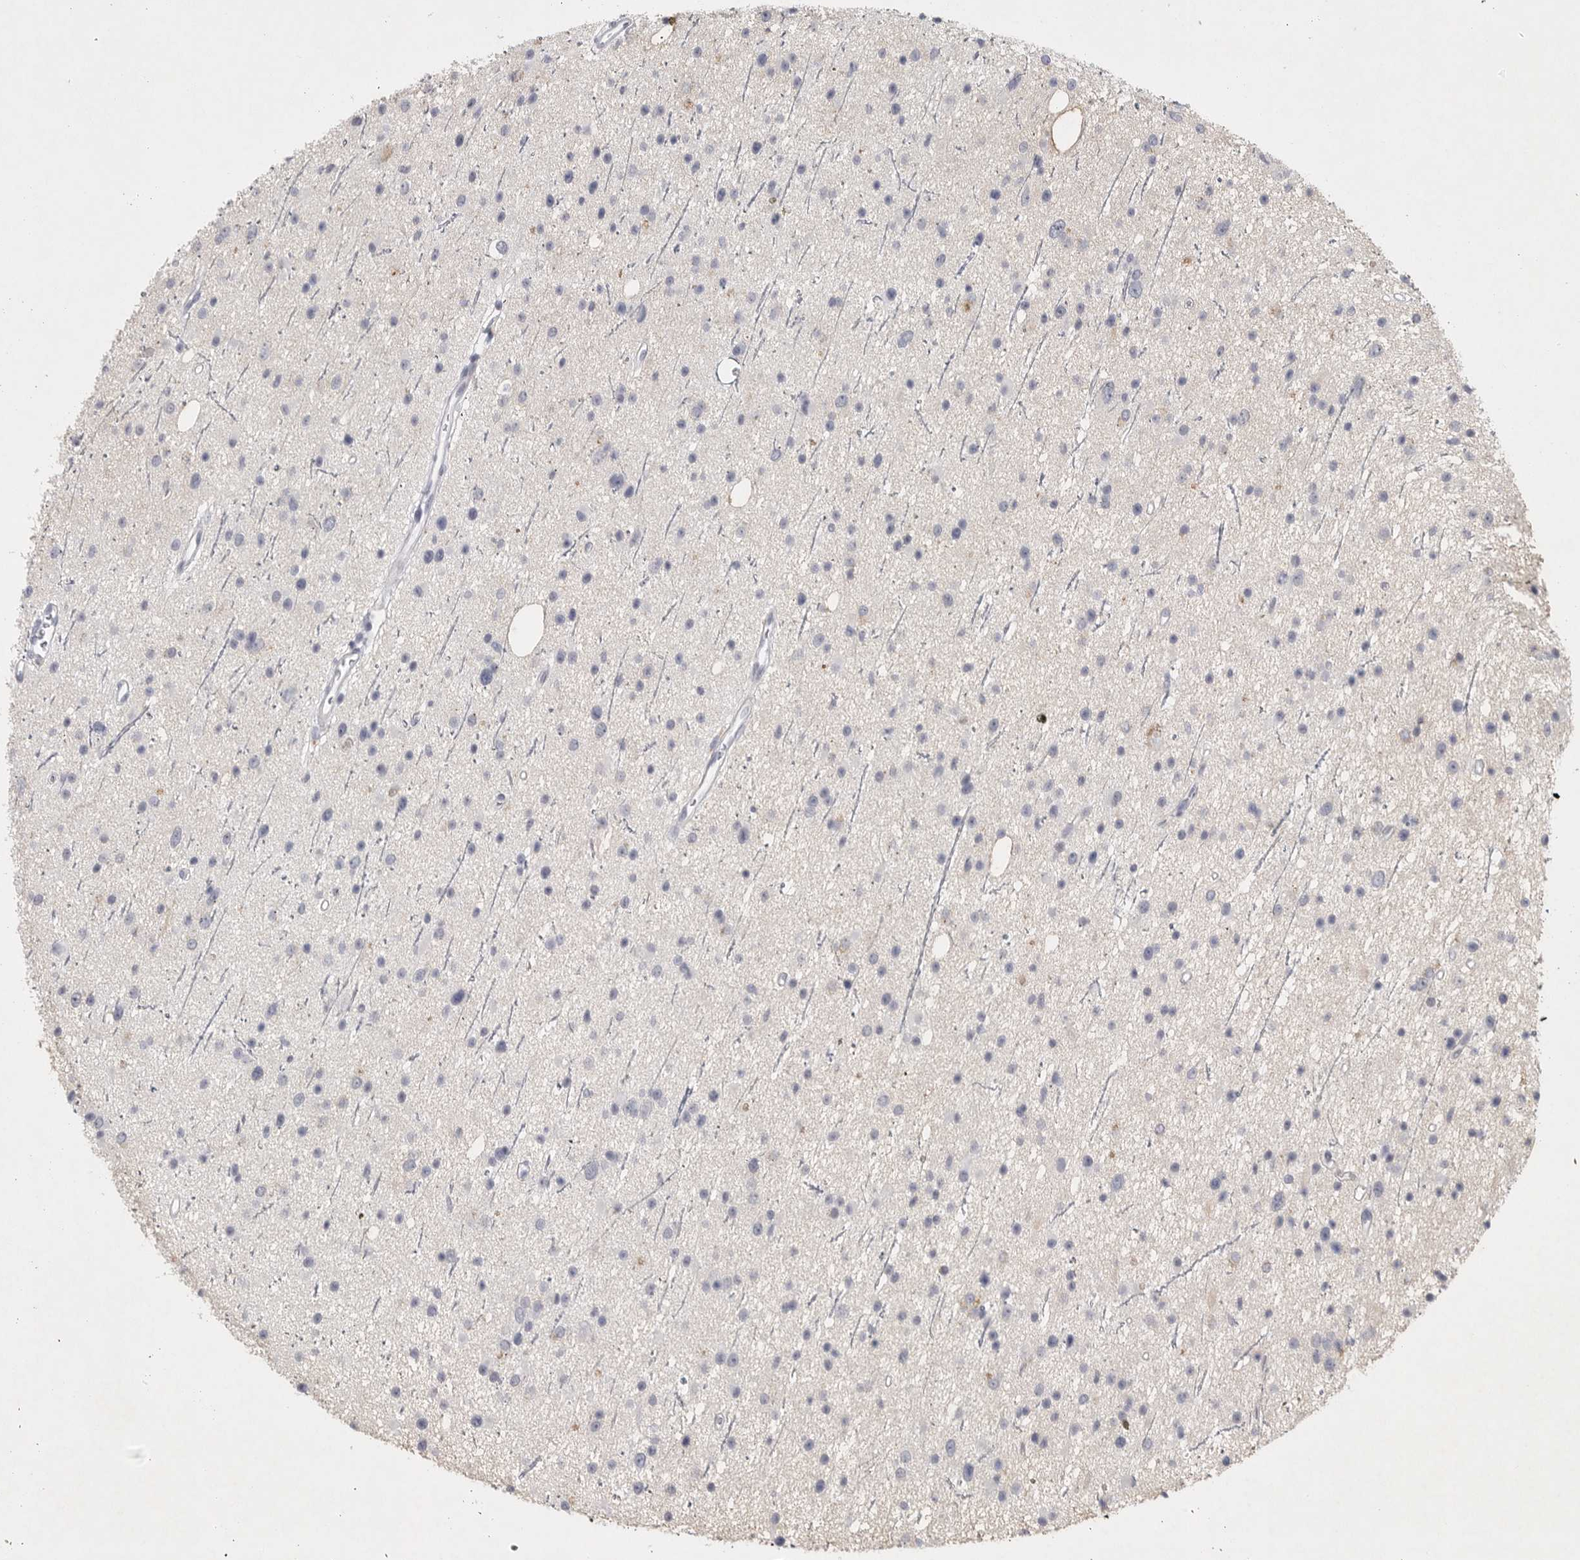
{"staining": {"intensity": "negative", "quantity": "none", "location": "none"}, "tissue": "glioma", "cell_type": "Tumor cells", "image_type": "cancer", "snomed": [{"axis": "morphology", "description": "Glioma, malignant, Low grade"}, {"axis": "topography", "description": "Cerebral cortex"}], "caption": "Immunohistochemistry image of neoplastic tissue: glioma stained with DAB reveals no significant protein positivity in tumor cells.", "gene": "TNR", "patient": {"sex": "female", "age": 39}}